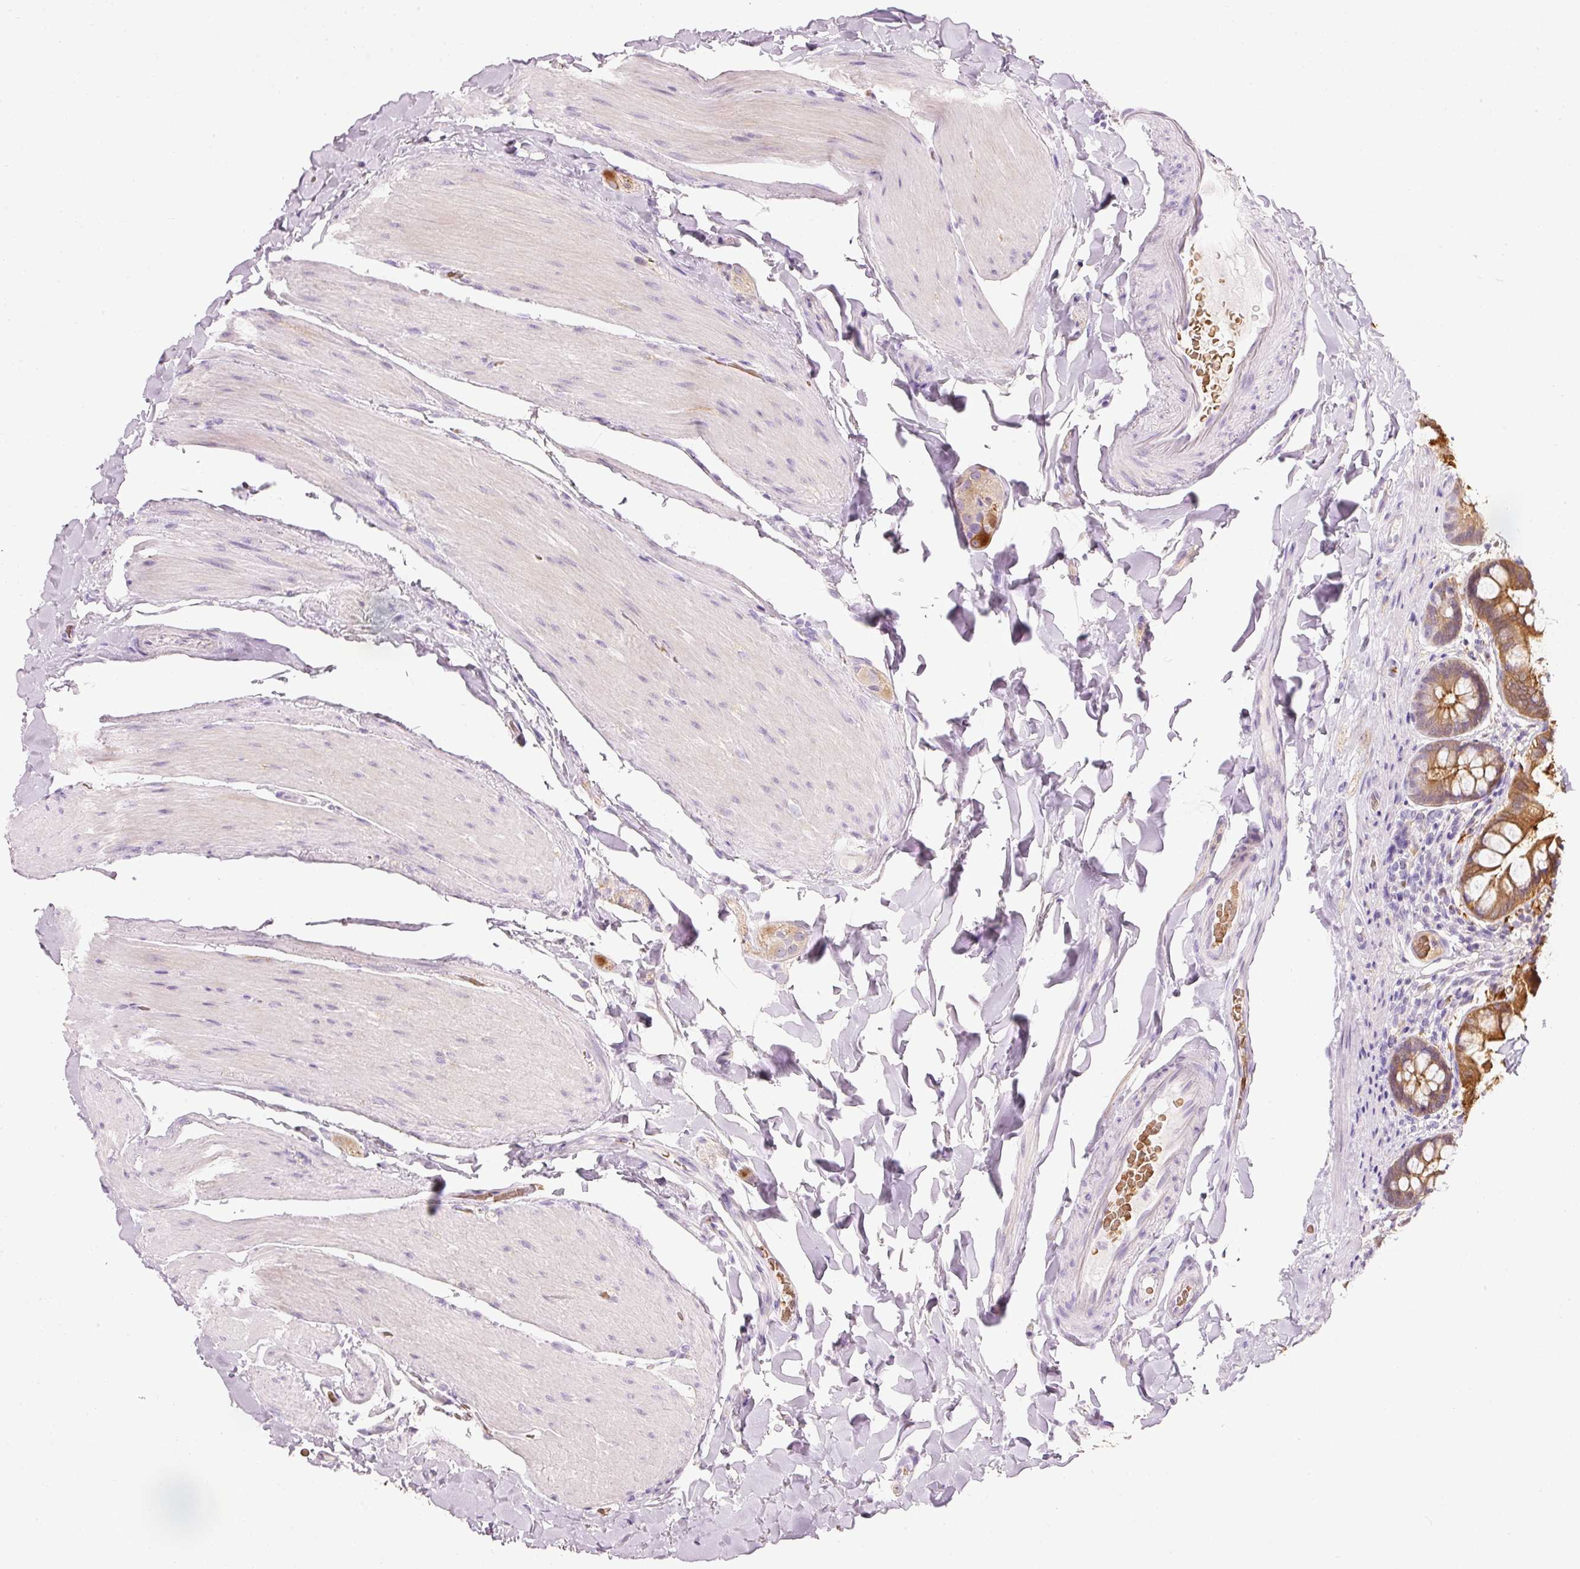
{"staining": {"intensity": "strong", "quantity": ">75%", "location": "cytoplasmic/membranous"}, "tissue": "small intestine", "cell_type": "Glandular cells", "image_type": "normal", "snomed": [{"axis": "morphology", "description": "Normal tissue, NOS"}, {"axis": "topography", "description": "Small intestine"}], "caption": "Immunohistochemistry (IHC) of unremarkable human small intestine demonstrates high levels of strong cytoplasmic/membranous staining in about >75% of glandular cells.", "gene": "DHRS11", "patient": {"sex": "male", "age": 70}}